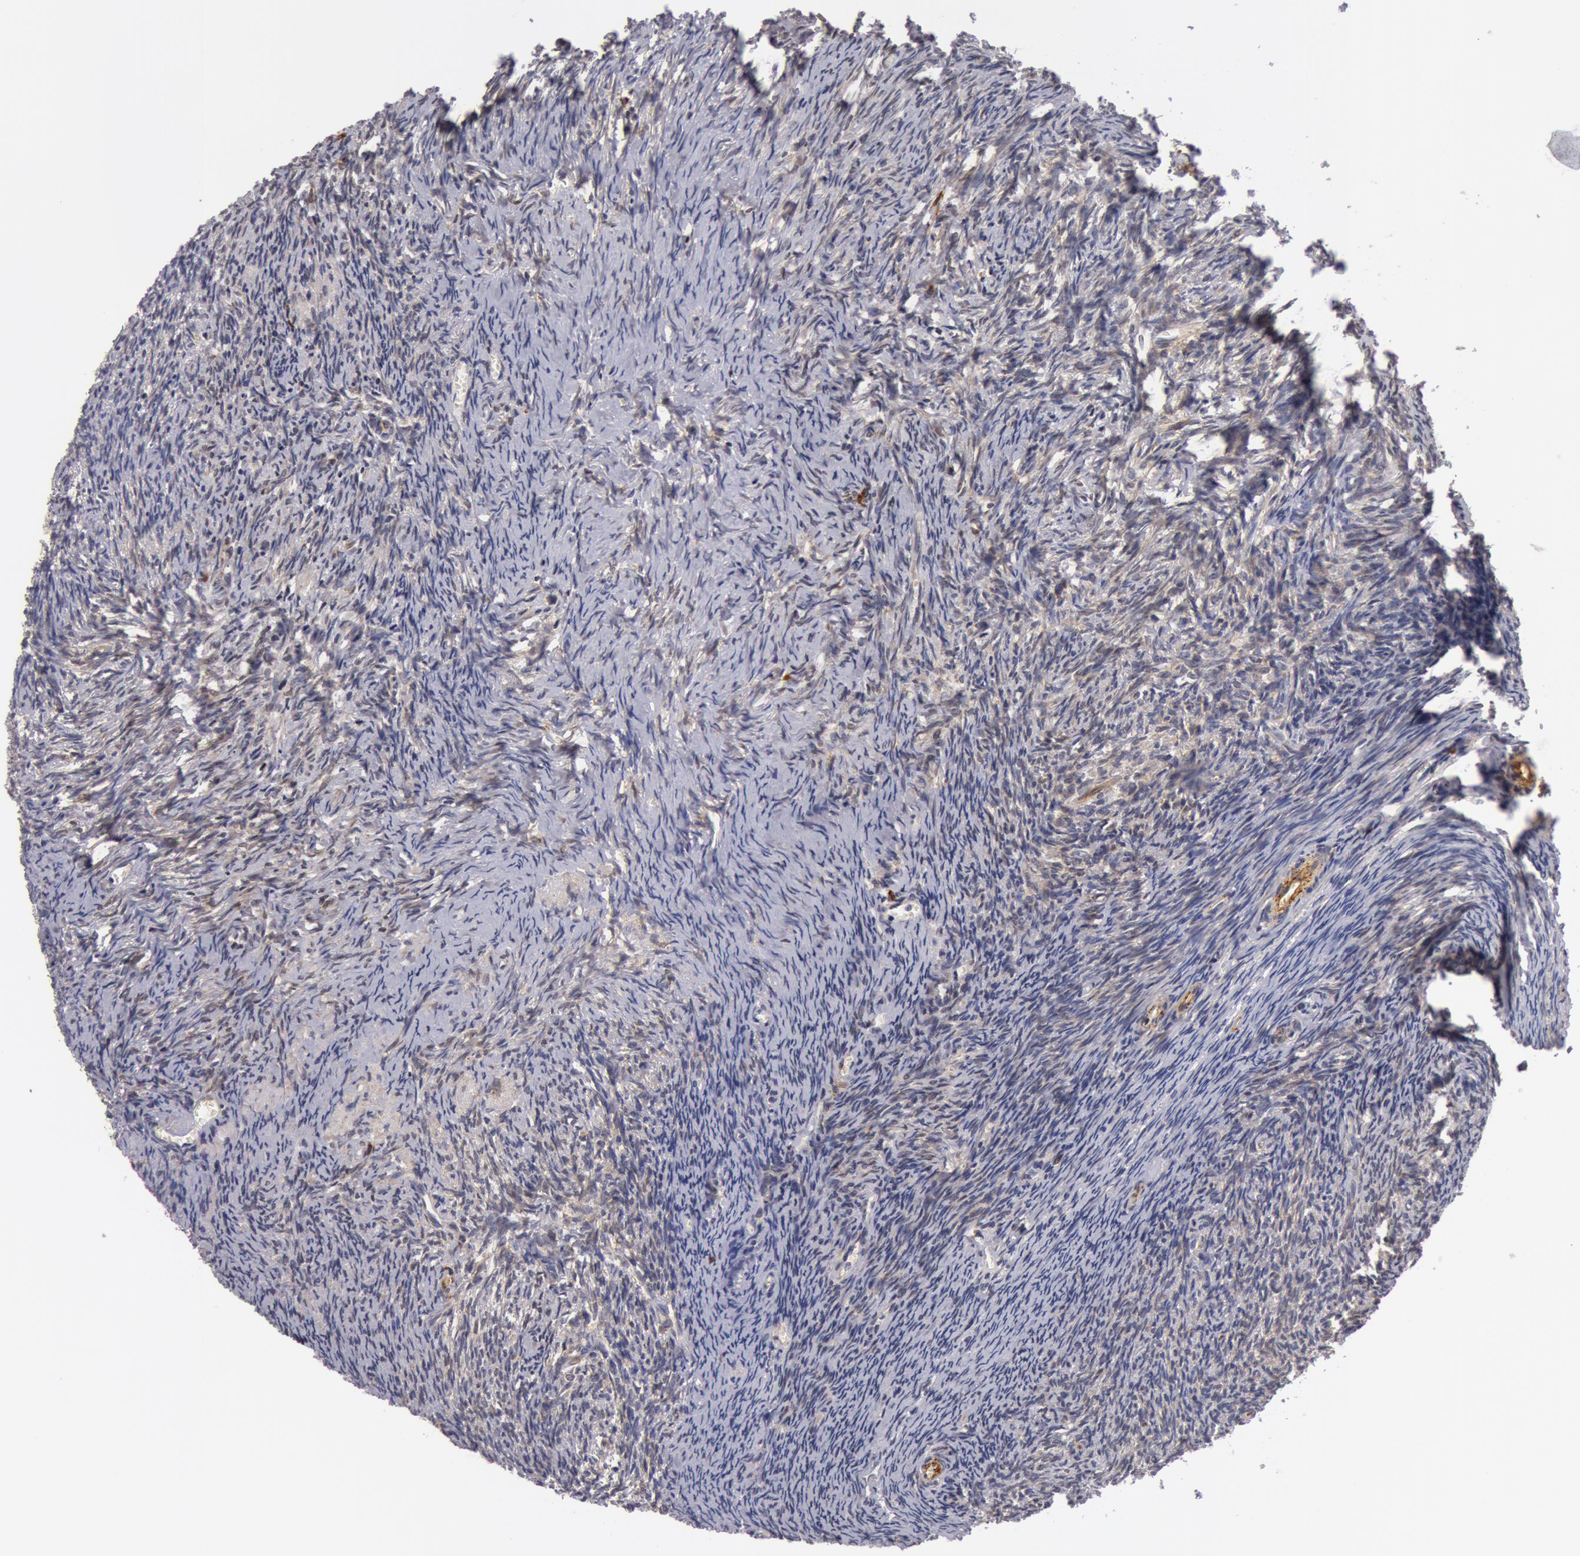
{"staining": {"intensity": "weak", "quantity": ">75%", "location": "cytoplasmic/membranous"}, "tissue": "ovary", "cell_type": "Follicle cells", "image_type": "normal", "snomed": [{"axis": "morphology", "description": "Normal tissue, NOS"}, {"axis": "topography", "description": "Ovary"}], "caption": "Human ovary stained for a protein (brown) exhibits weak cytoplasmic/membranous positive positivity in about >75% of follicle cells.", "gene": "IL23A", "patient": {"sex": "female", "age": 54}}